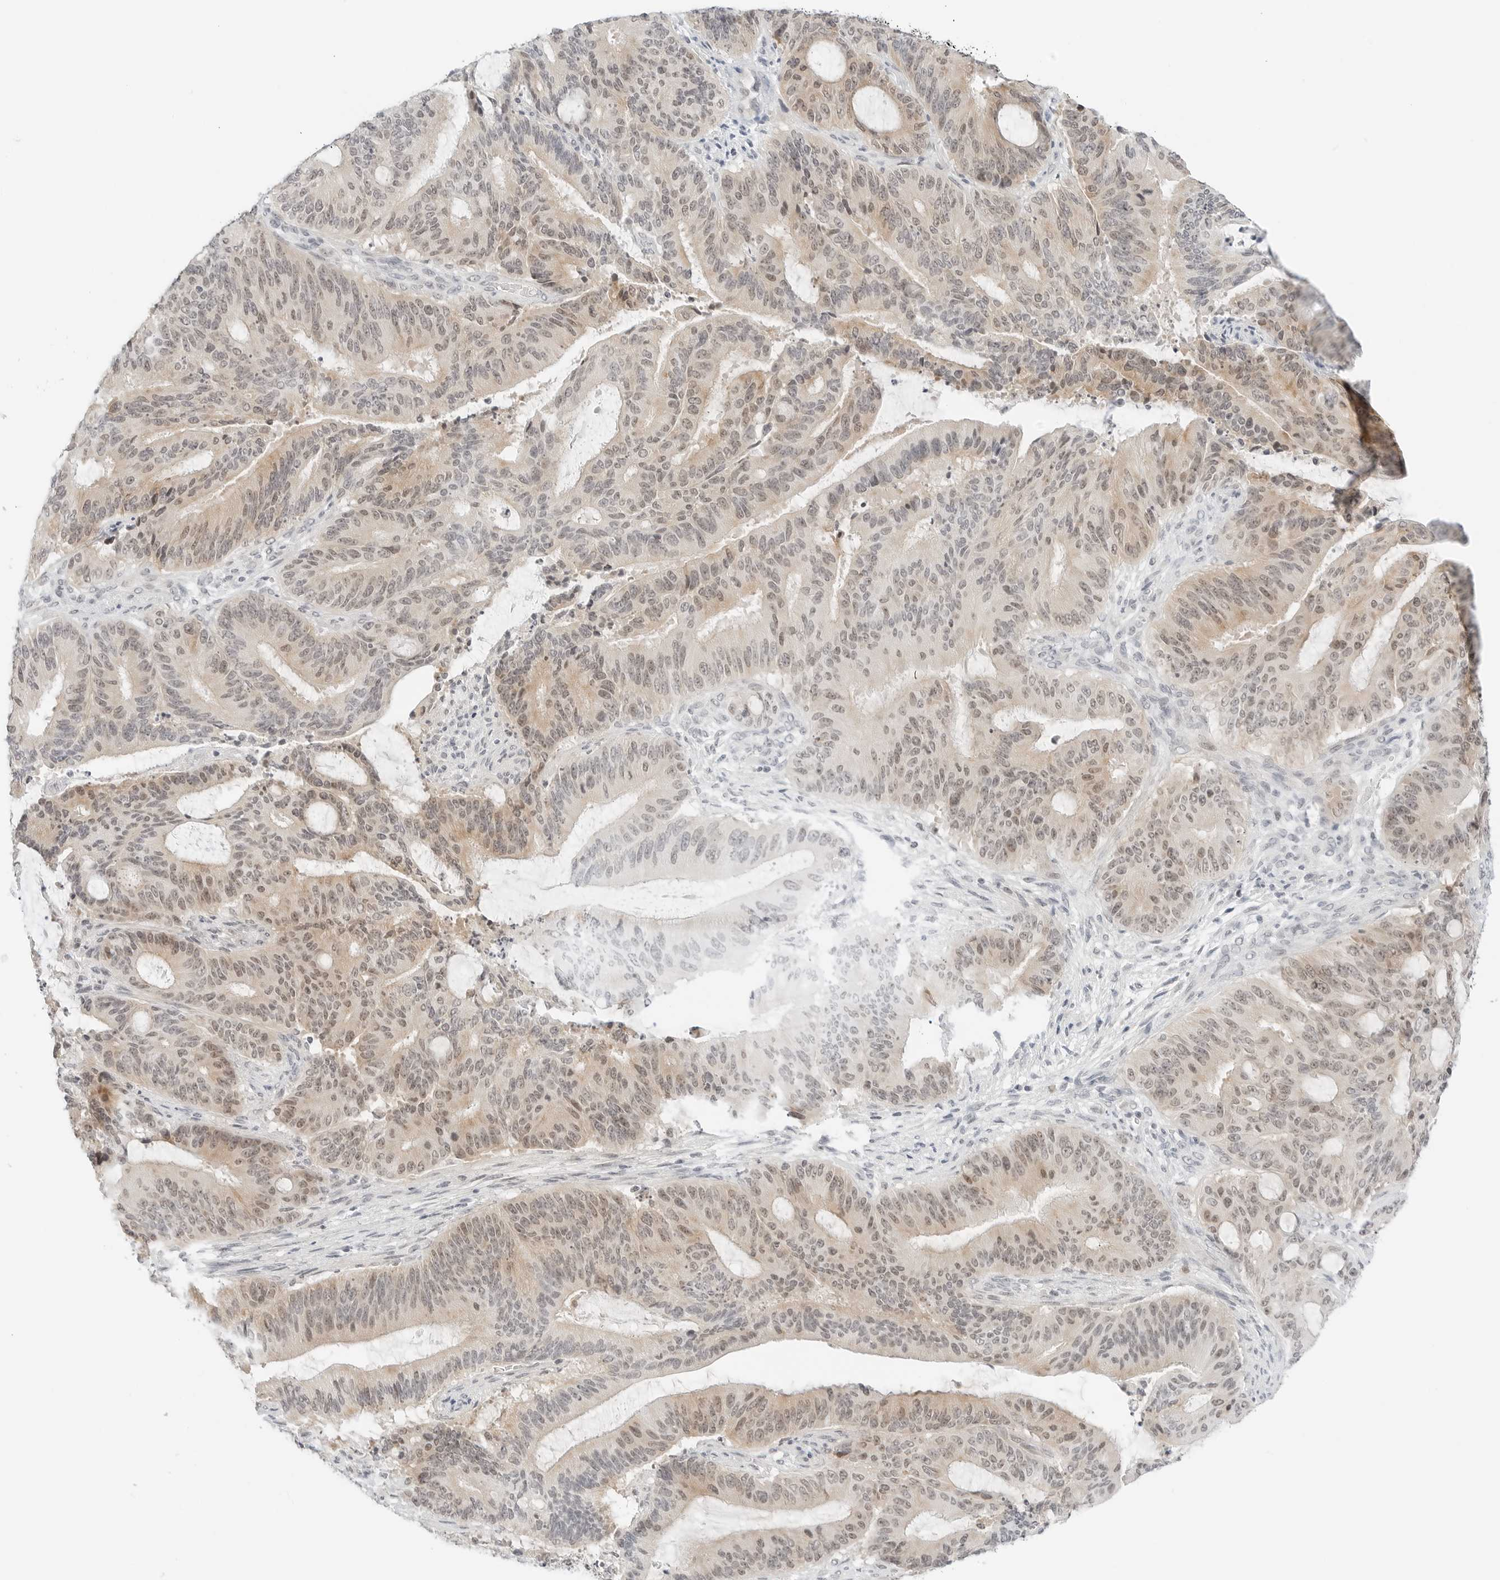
{"staining": {"intensity": "moderate", "quantity": "25%-75%", "location": "cytoplasmic/membranous,nuclear"}, "tissue": "liver cancer", "cell_type": "Tumor cells", "image_type": "cancer", "snomed": [{"axis": "morphology", "description": "Normal tissue, NOS"}, {"axis": "morphology", "description": "Cholangiocarcinoma"}, {"axis": "topography", "description": "Liver"}, {"axis": "topography", "description": "Peripheral nerve tissue"}], "caption": "Protein expression analysis of liver cholangiocarcinoma reveals moderate cytoplasmic/membranous and nuclear positivity in approximately 25%-75% of tumor cells. Nuclei are stained in blue.", "gene": "CCSAP", "patient": {"sex": "female", "age": 73}}